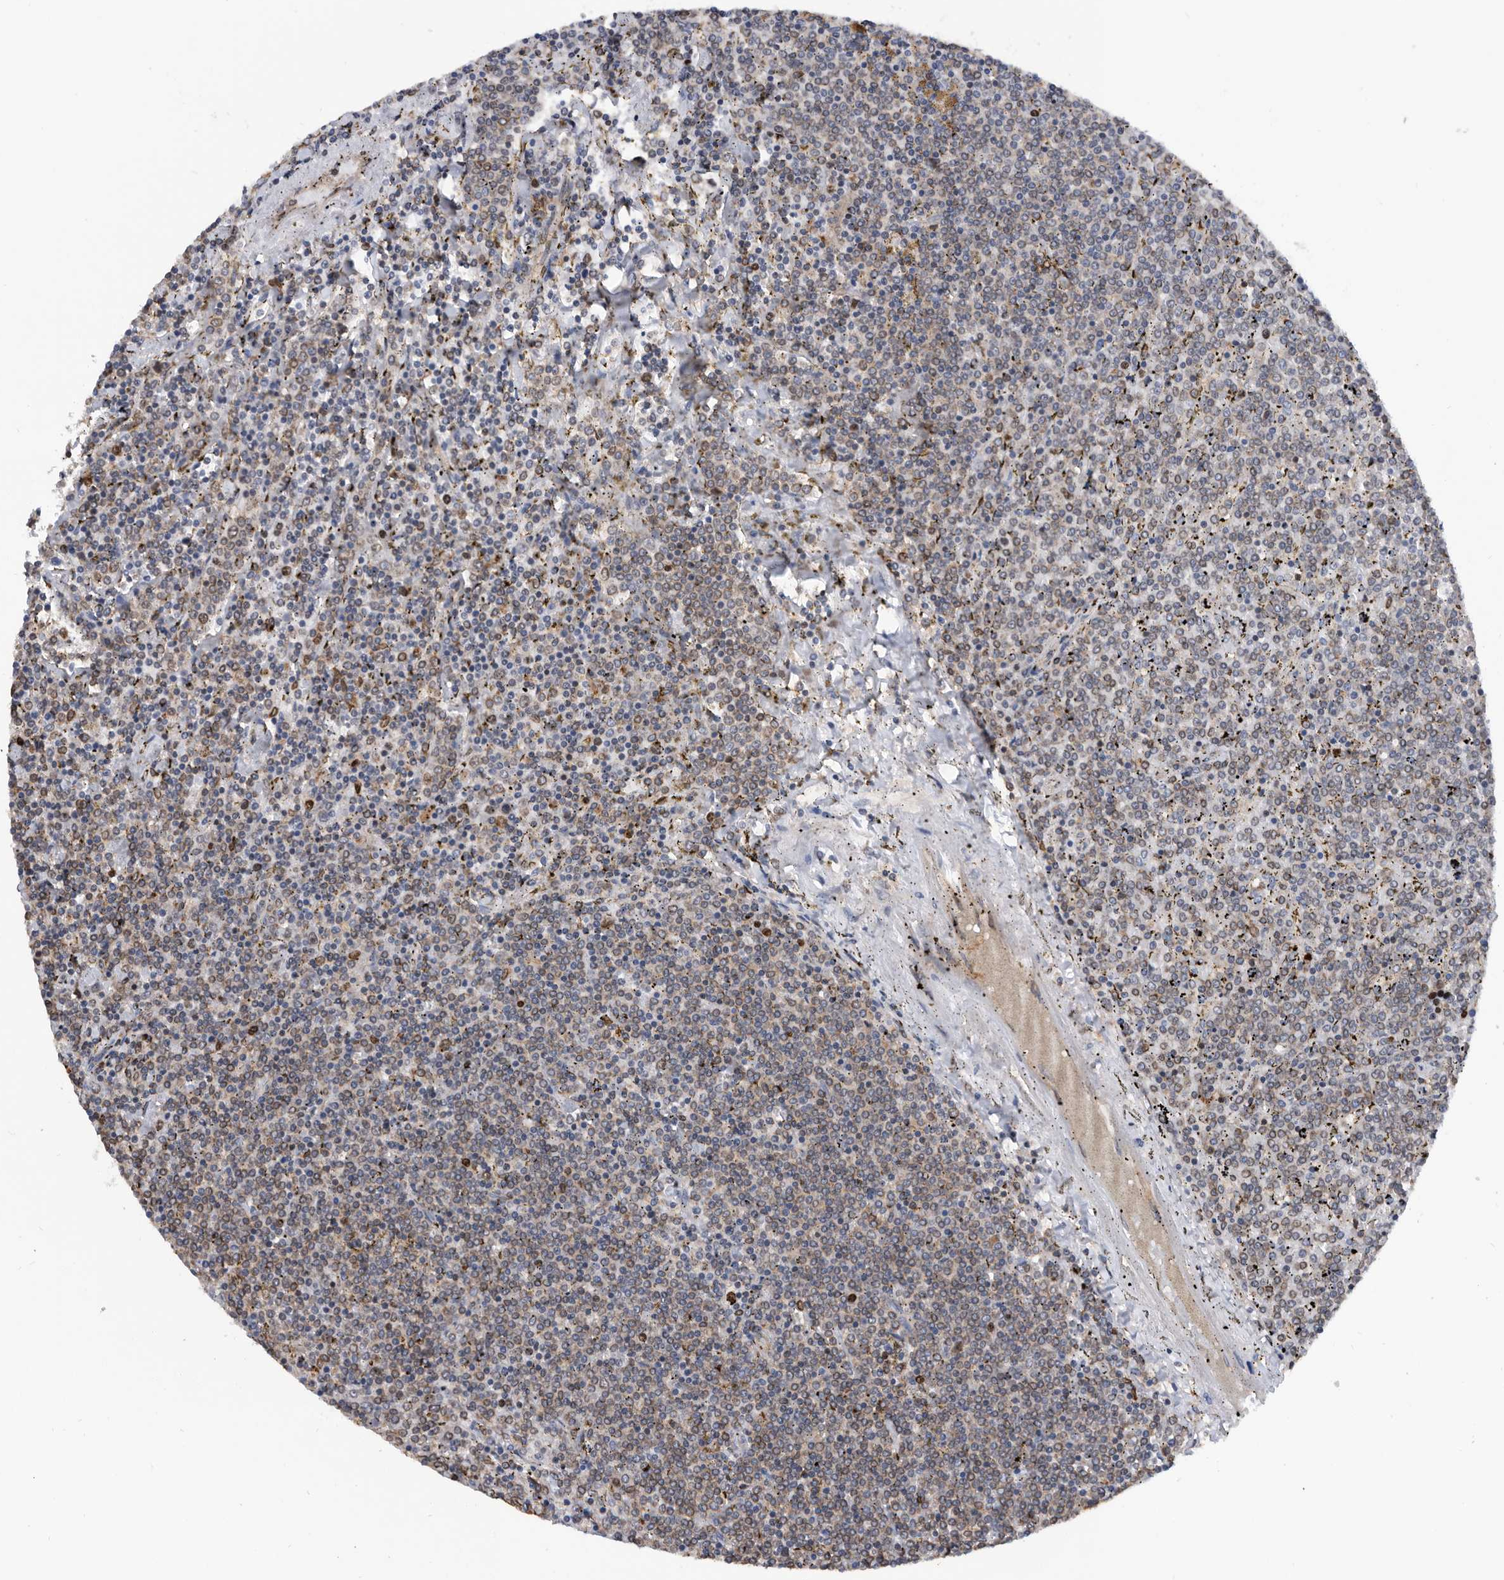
{"staining": {"intensity": "moderate", "quantity": "25%-75%", "location": "cytoplasmic/membranous"}, "tissue": "lymphoma", "cell_type": "Tumor cells", "image_type": "cancer", "snomed": [{"axis": "morphology", "description": "Malignant lymphoma, non-Hodgkin's type, Low grade"}, {"axis": "topography", "description": "Spleen"}], "caption": "DAB (3,3'-diaminobenzidine) immunohistochemical staining of lymphoma exhibits moderate cytoplasmic/membranous protein positivity in about 25%-75% of tumor cells.", "gene": "ATAD2", "patient": {"sex": "female", "age": 19}}